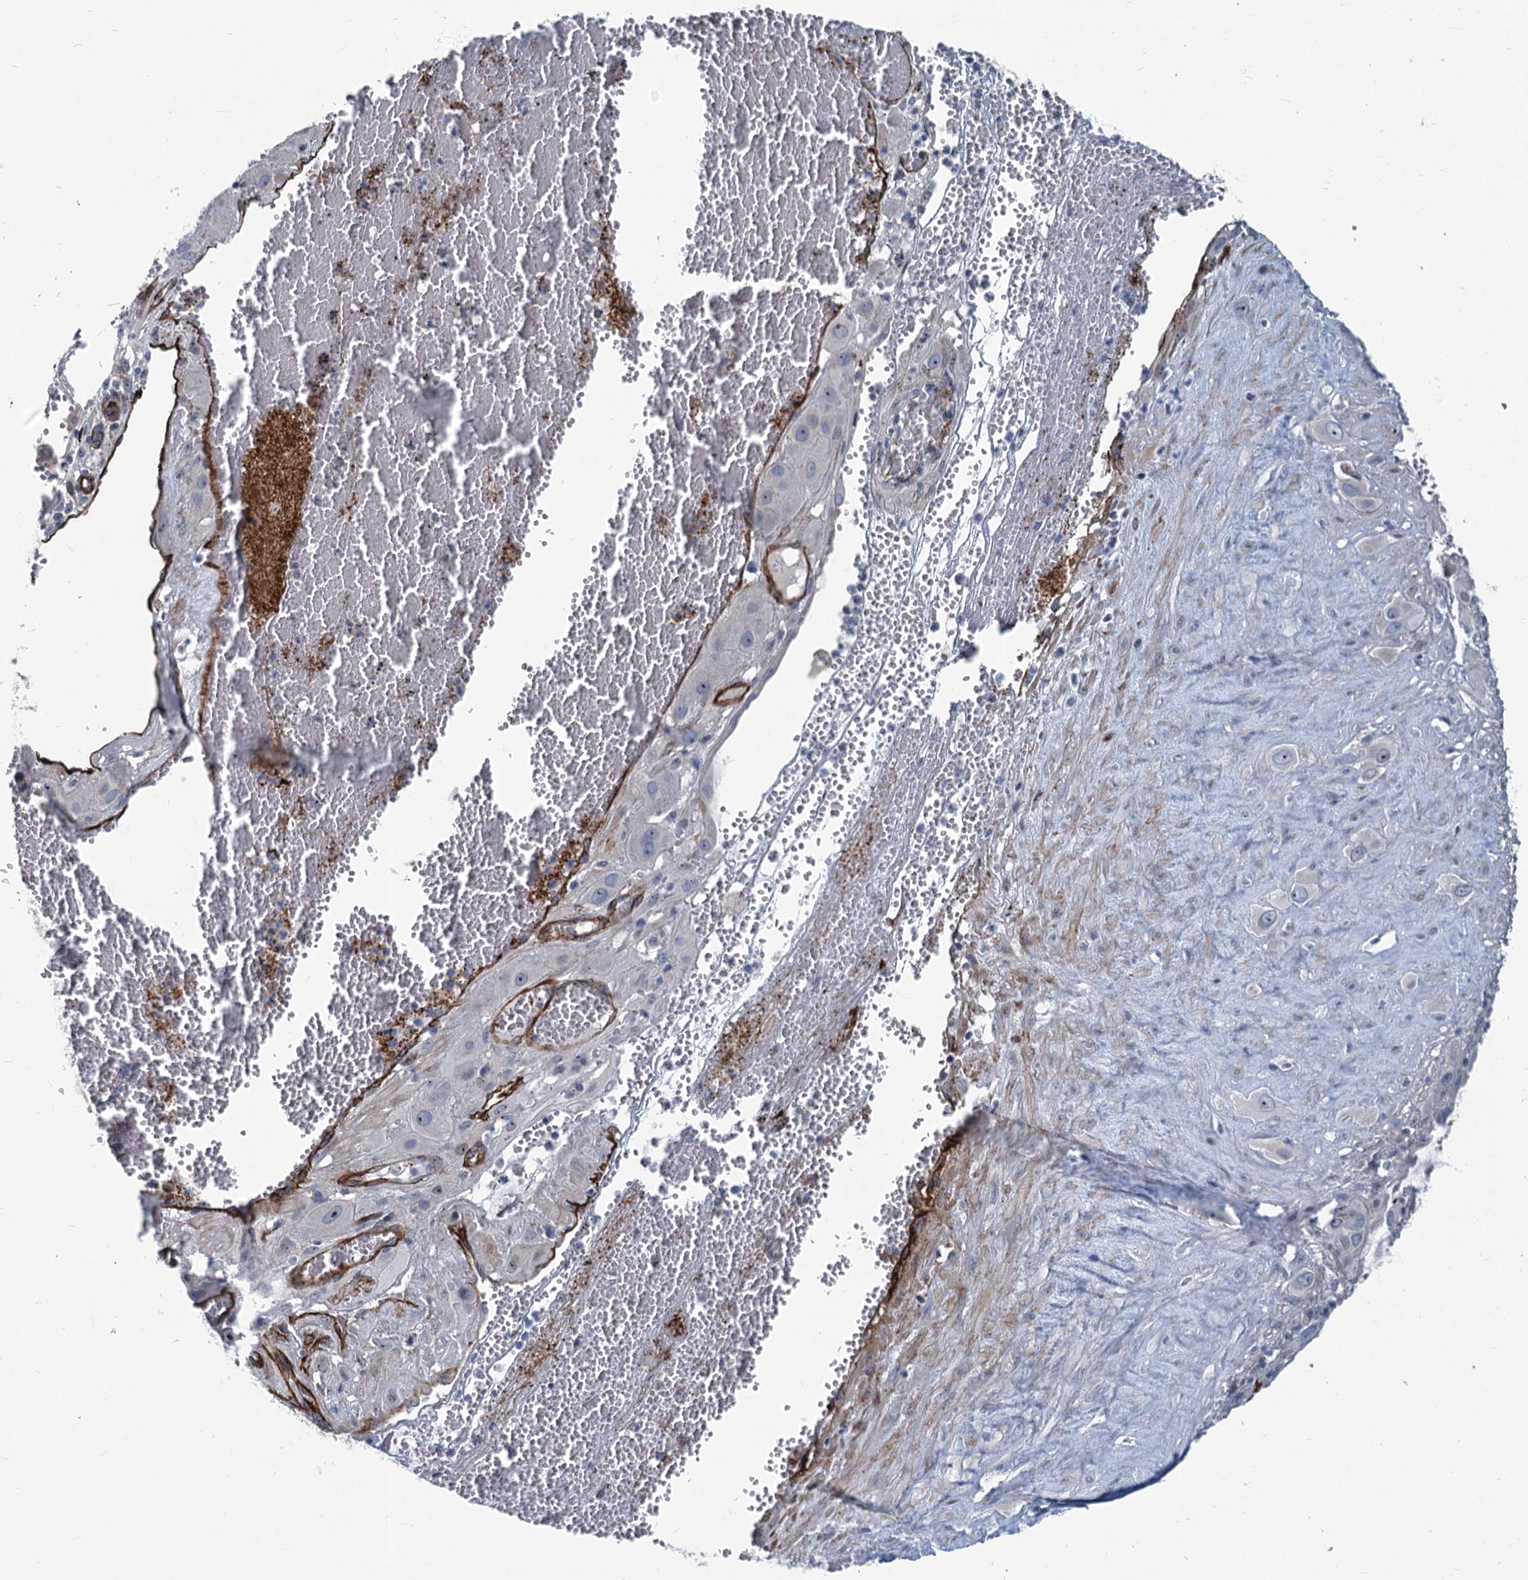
{"staining": {"intensity": "negative", "quantity": "none", "location": "none"}, "tissue": "cervical cancer", "cell_type": "Tumor cells", "image_type": "cancer", "snomed": [{"axis": "morphology", "description": "Squamous cell carcinoma, NOS"}, {"axis": "topography", "description": "Cervix"}], "caption": "Immunohistochemistry micrograph of cervical cancer stained for a protein (brown), which exhibits no positivity in tumor cells. The staining is performed using DAB (3,3'-diaminobenzidine) brown chromogen with nuclei counter-stained in using hematoxylin.", "gene": "ASXL3", "patient": {"sex": "female", "age": 34}}